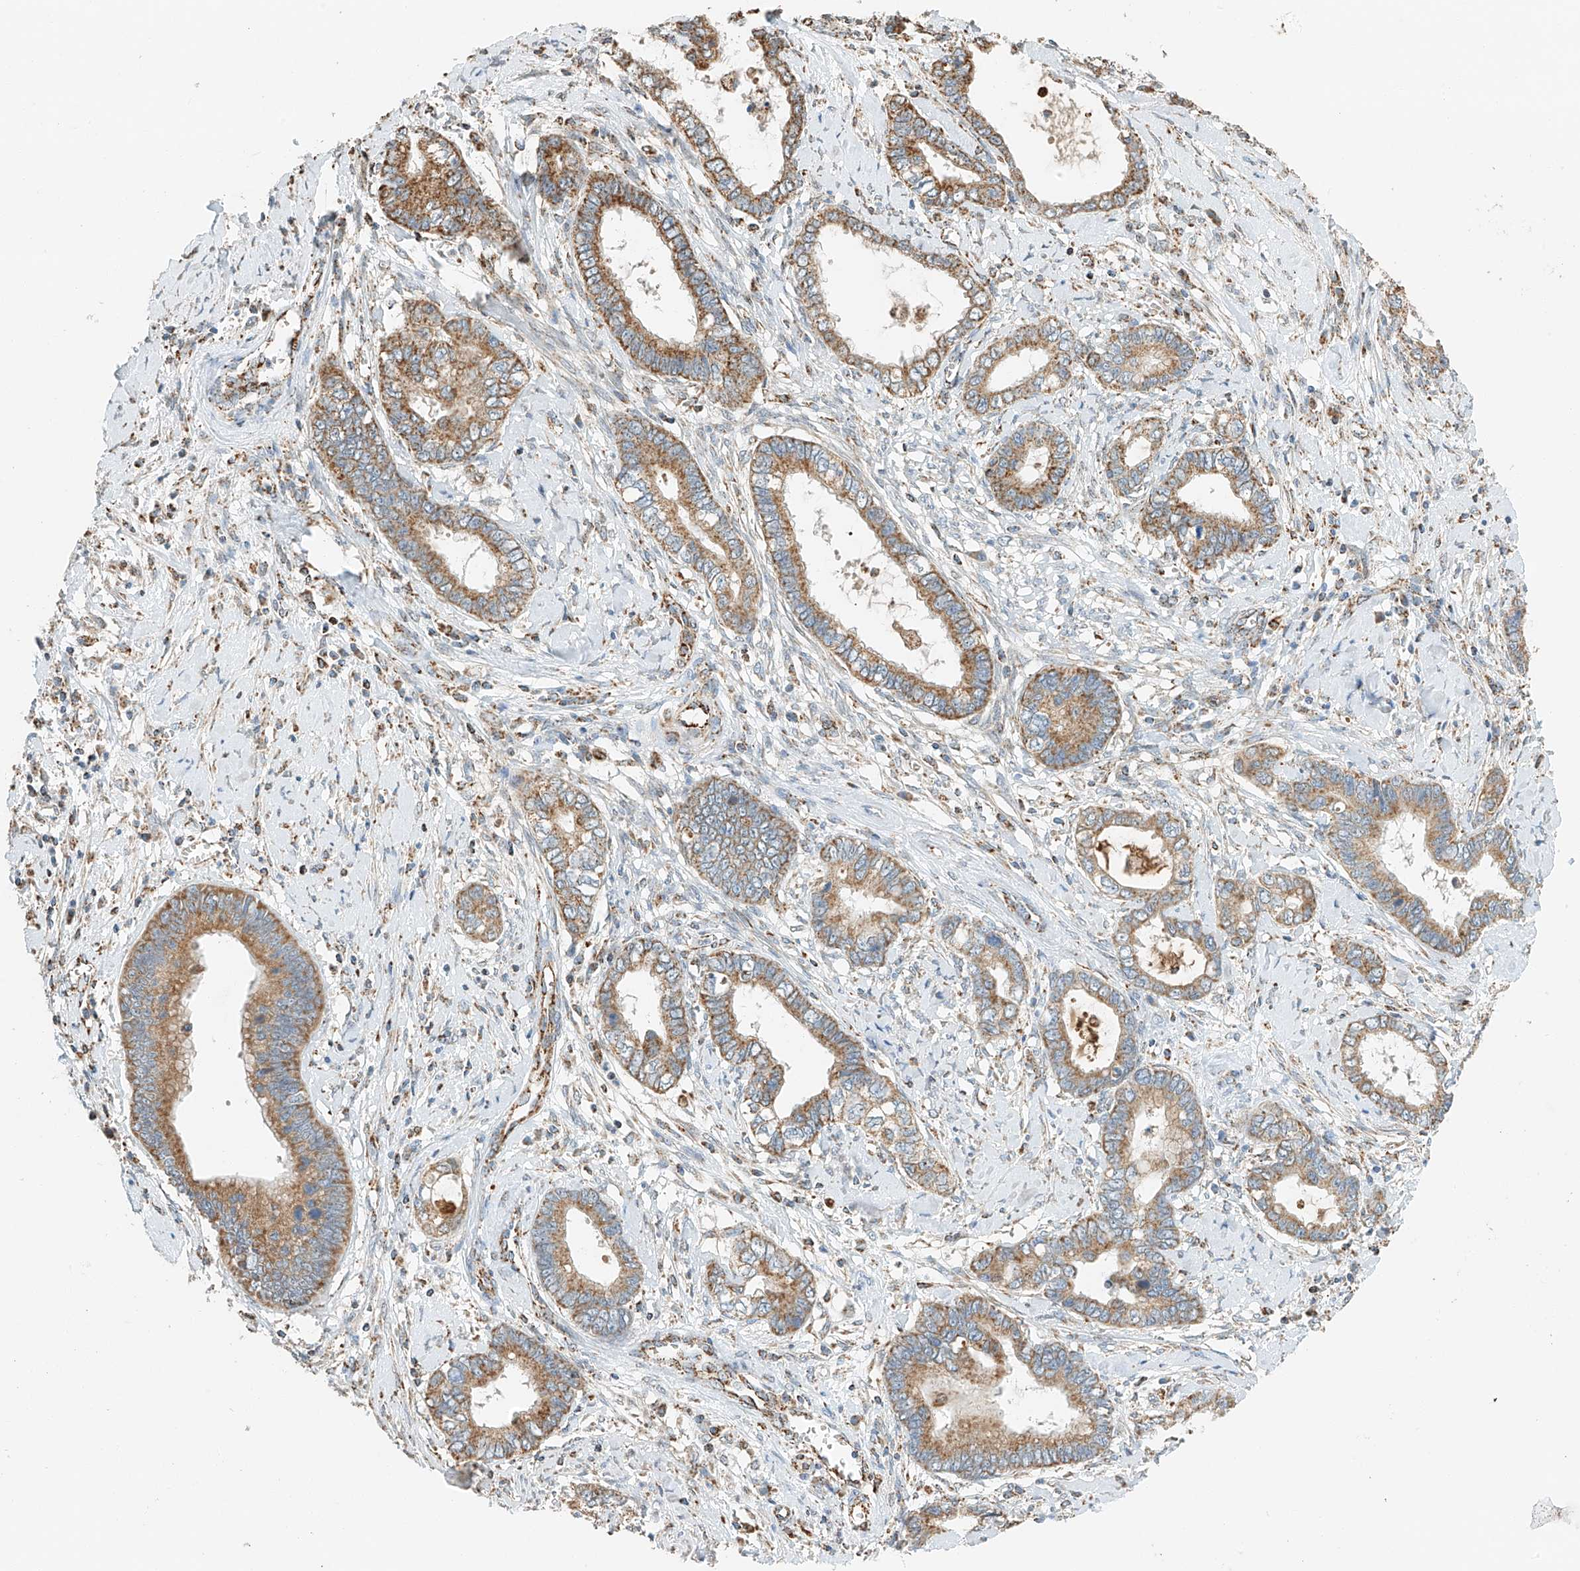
{"staining": {"intensity": "moderate", "quantity": ">75%", "location": "cytoplasmic/membranous"}, "tissue": "cervical cancer", "cell_type": "Tumor cells", "image_type": "cancer", "snomed": [{"axis": "morphology", "description": "Adenocarcinoma, NOS"}, {"axis": "topography", "description": "Cervix"}], "caption": "Immunohistochemistry histopathology image of adenocarcinoma (cervical) stained for a protein (brown), which displays medium levels of moderate cytoplasmic/membranous staining in approximately >75% of tumor cells.", "gene": "YIPF7", "patient": {"sex": "female", "age": 44}}